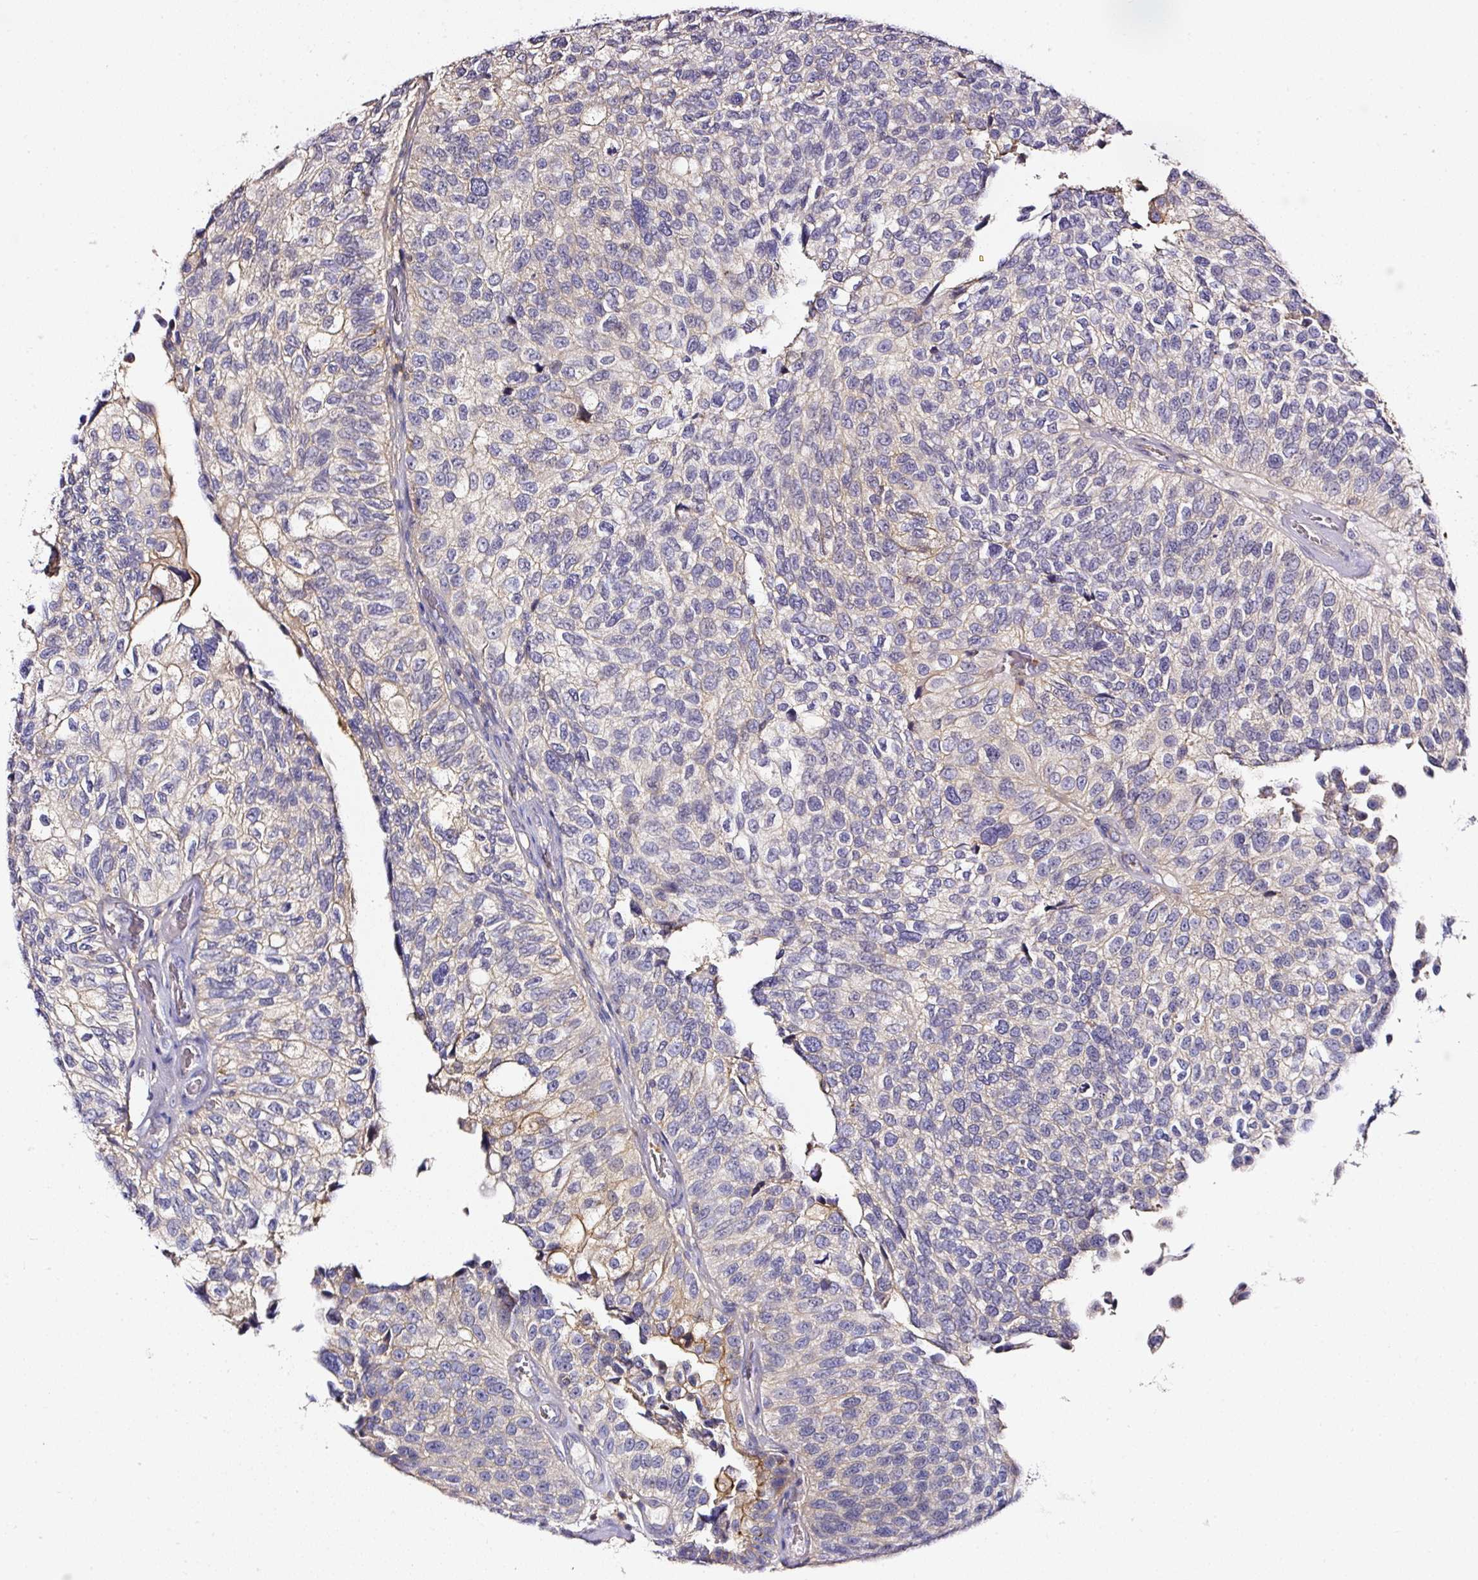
{"staining": {"intensity": "weak", "quantity": "<25%", "location": "cytoplasmic/membranous"}, "tissue": "urothelial cancer", "cell_type": "Tumor cells", "image_type": "cancer", "snomed": [{"axis": "morphology", "description": "Urothelial carcinoma, NOS"}, {"axis": "topography", "description": "Urinary bladder"}], "caption": "A photomicrograph of human urothelial cancer is negative for staining in tumor cells.", "gene": "CD47", "patient": {"sex": "male", "age": 87}}